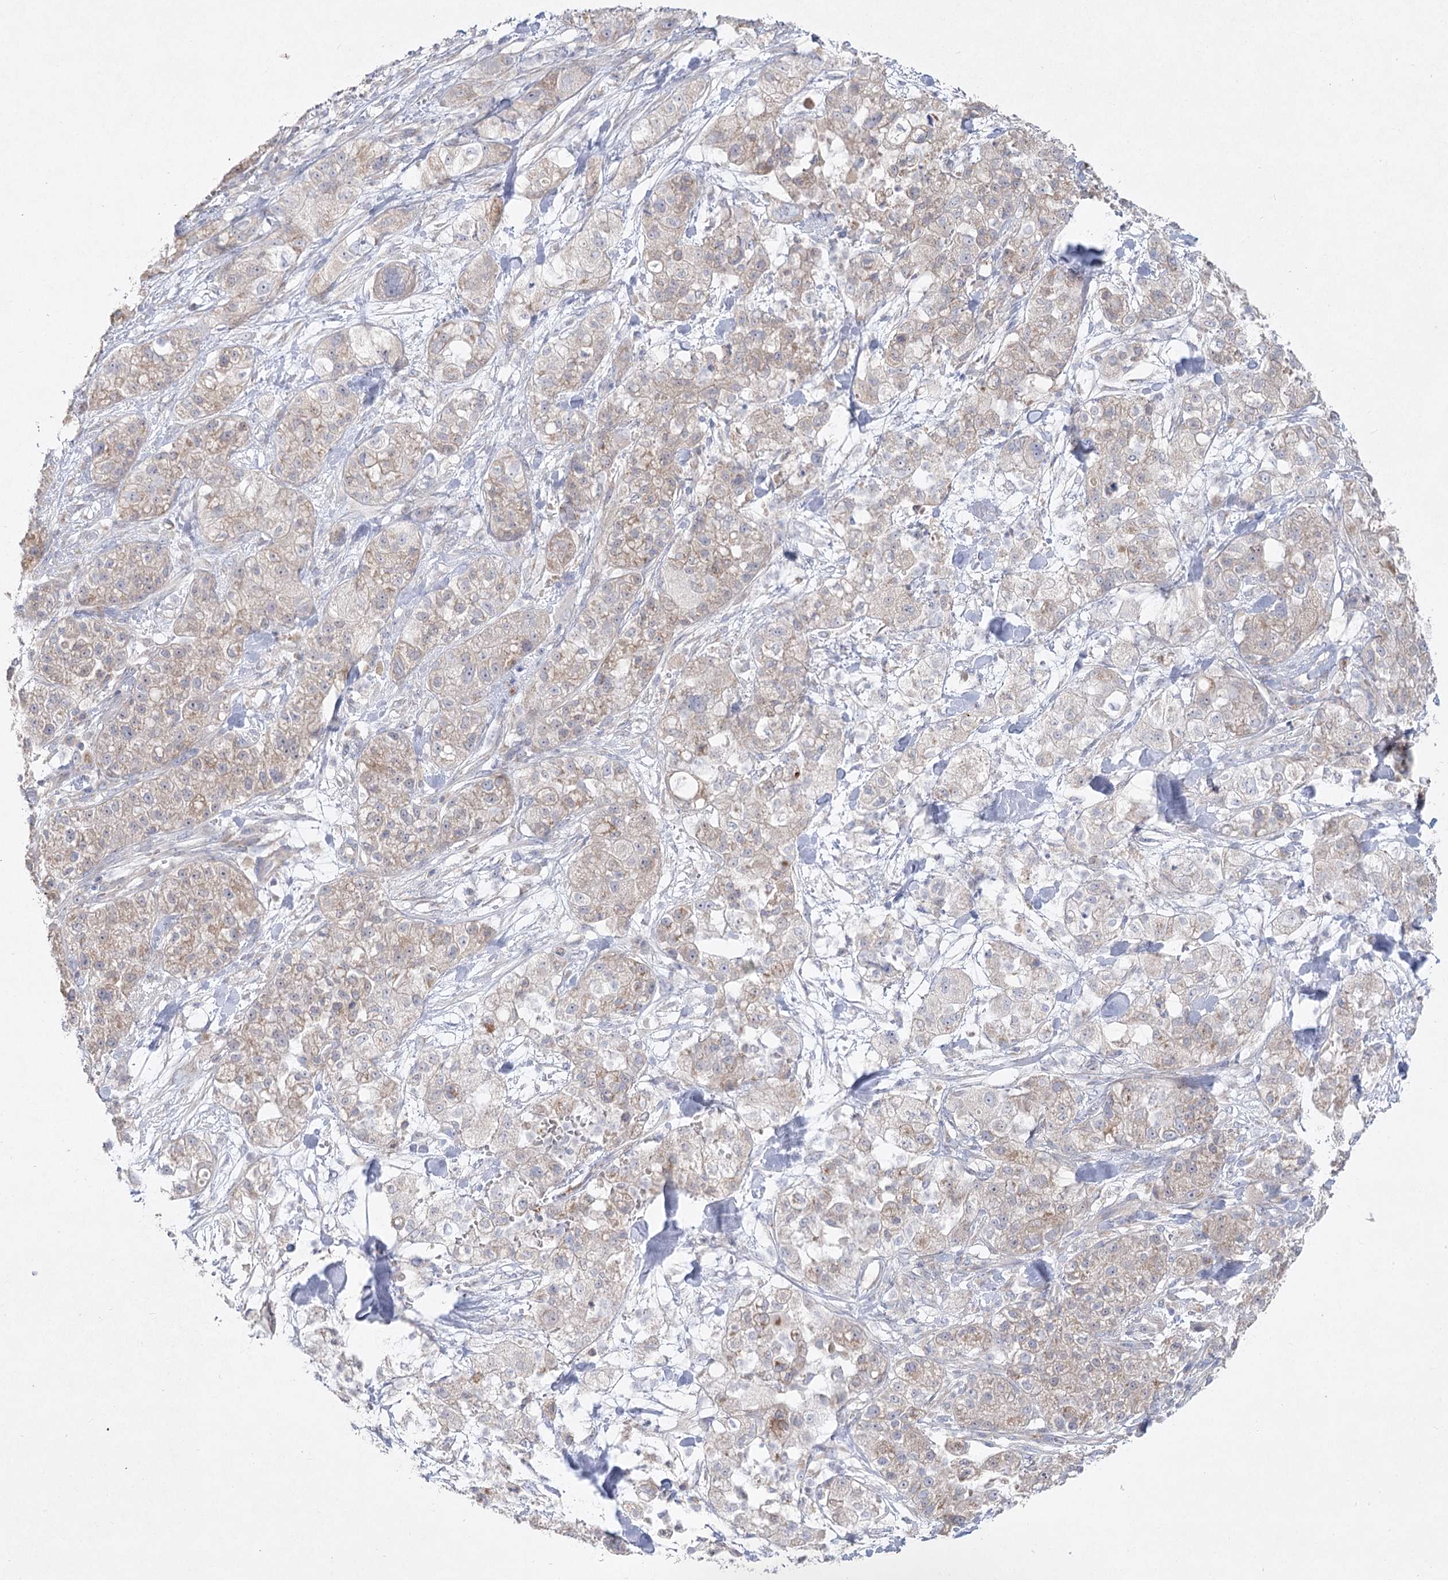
{"staining": {"intensity": "weak", "quantity": "25%-75%", "location": "cytoplasmic/membranous"}, "tissue": "pancreatic cancer", "cell_type": "Tumor cells", "image_type": "cancer", "snomed": [{"axis": "morphology", "description": "Adenocarcinoma, NOS"}, {"axis": "topography", "description": "Pancreas"}], "caption": "Adenocarcinoma (pancreatic) stained with DAB (3,3'-diaminobenzidine) immunohistochemistry (IHC) displays low levels of weak cytoplasmic/membranous expression in about 25%-75% of tumor cells.", "gene": "TMEM187", "patient": {"sex": "female", "age": 78}}